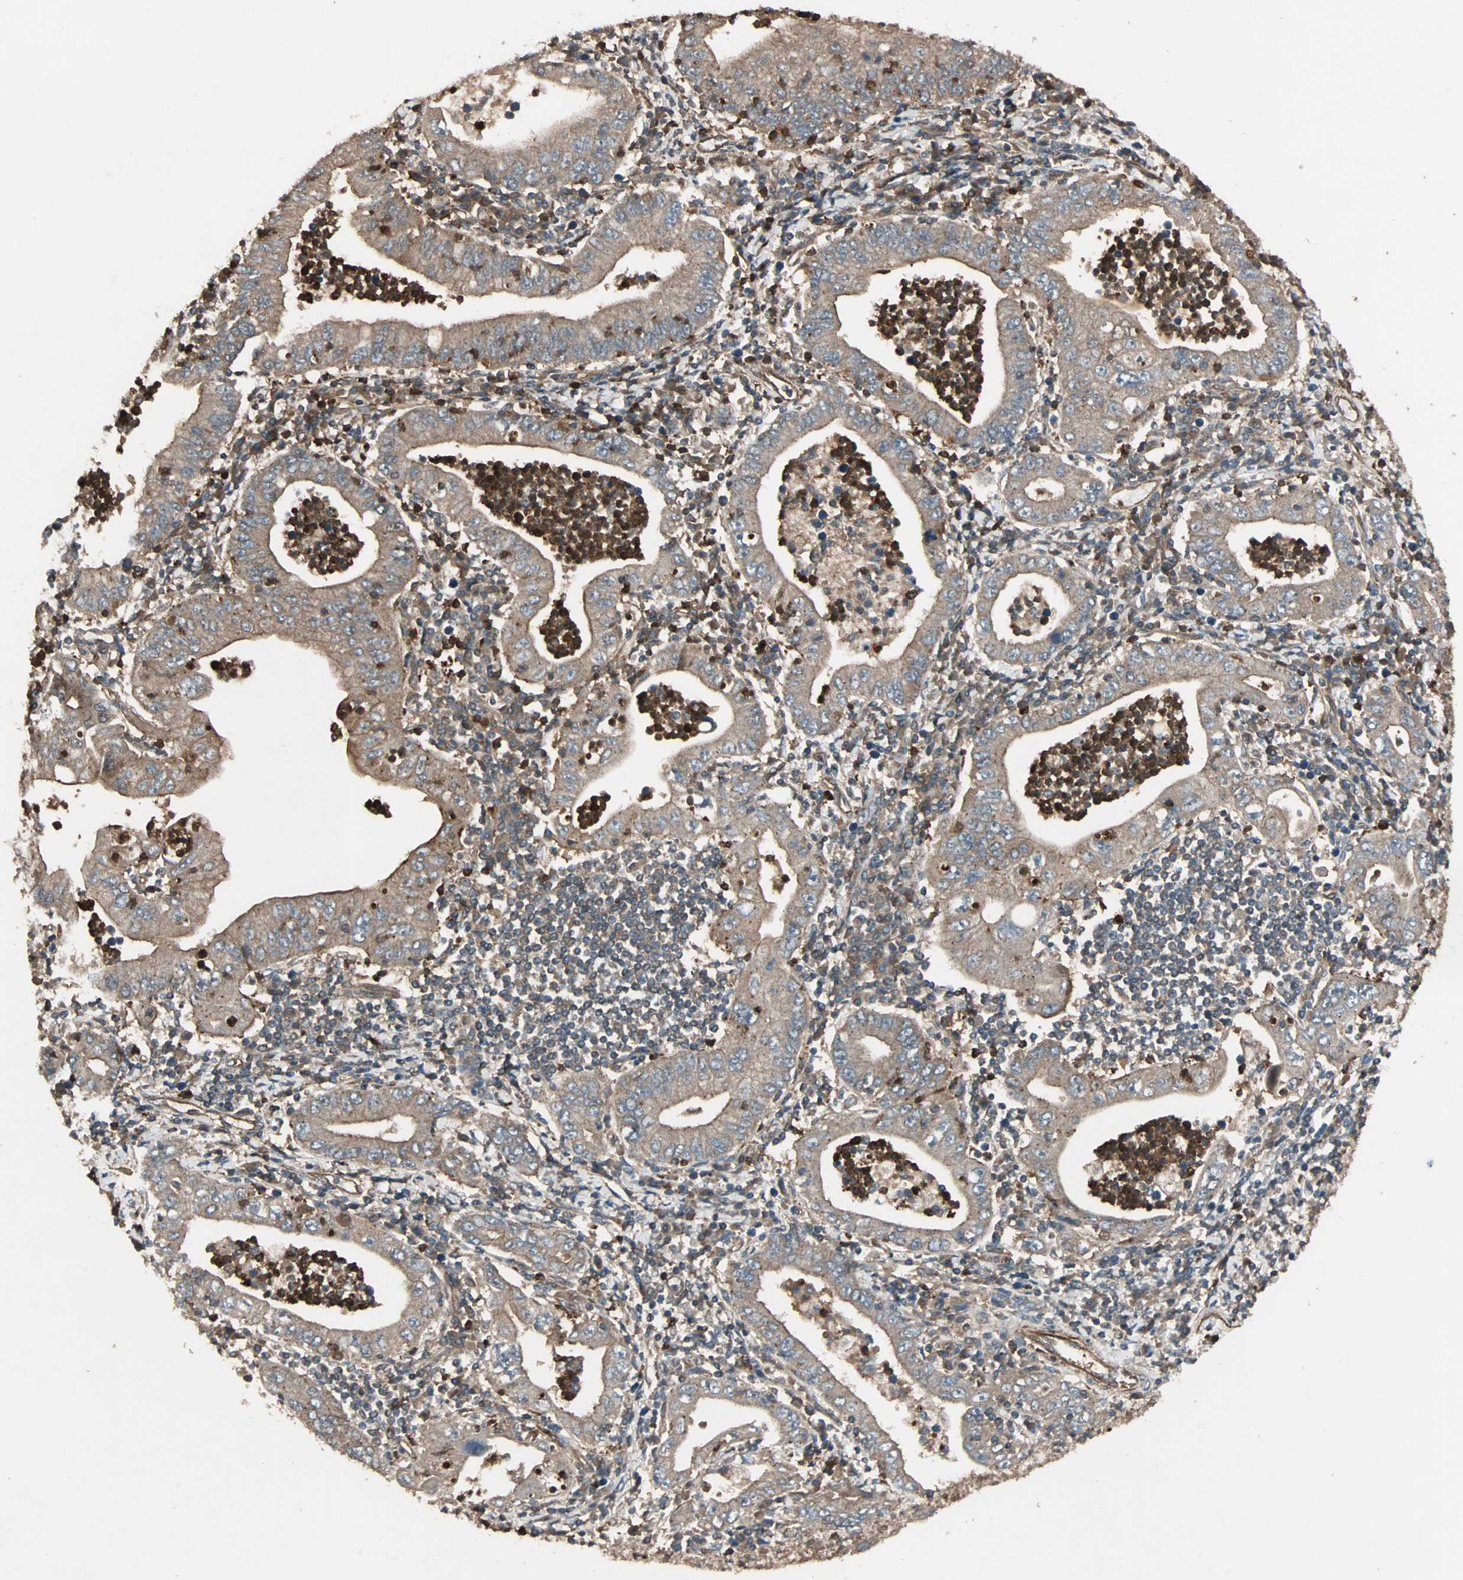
{"staining": {"intensity": "moderate", "quantity": ">75%", "location": "cytoplasmic/membranous"}, "tissue": "stomach cancer", "cell_type": "Tumor cells", "image_type": "cancer", "snomed": [{"axis": "morphology", "description": "Normal tissue, NOS"}, {"axis": "morphology", "description": "Adenocarcinoma, NOS"}, {"axis": "topography", "description": "Esophagus"}, {"axis": "topography", "description": "Stomach, upper"}, {"axis": "topography", "description": "Peripheral nerve tissue"}], "caption": "A photomicrograph of human stomach adenocarcinoma stained for a protein displays moderate cytoplasmic/membranous brown staining in tumor cells. Ihc stains the protein in brown and the nuclei are stained blue.", "gene": "GCK", "patient": {"sex": "male", "age": 62}}